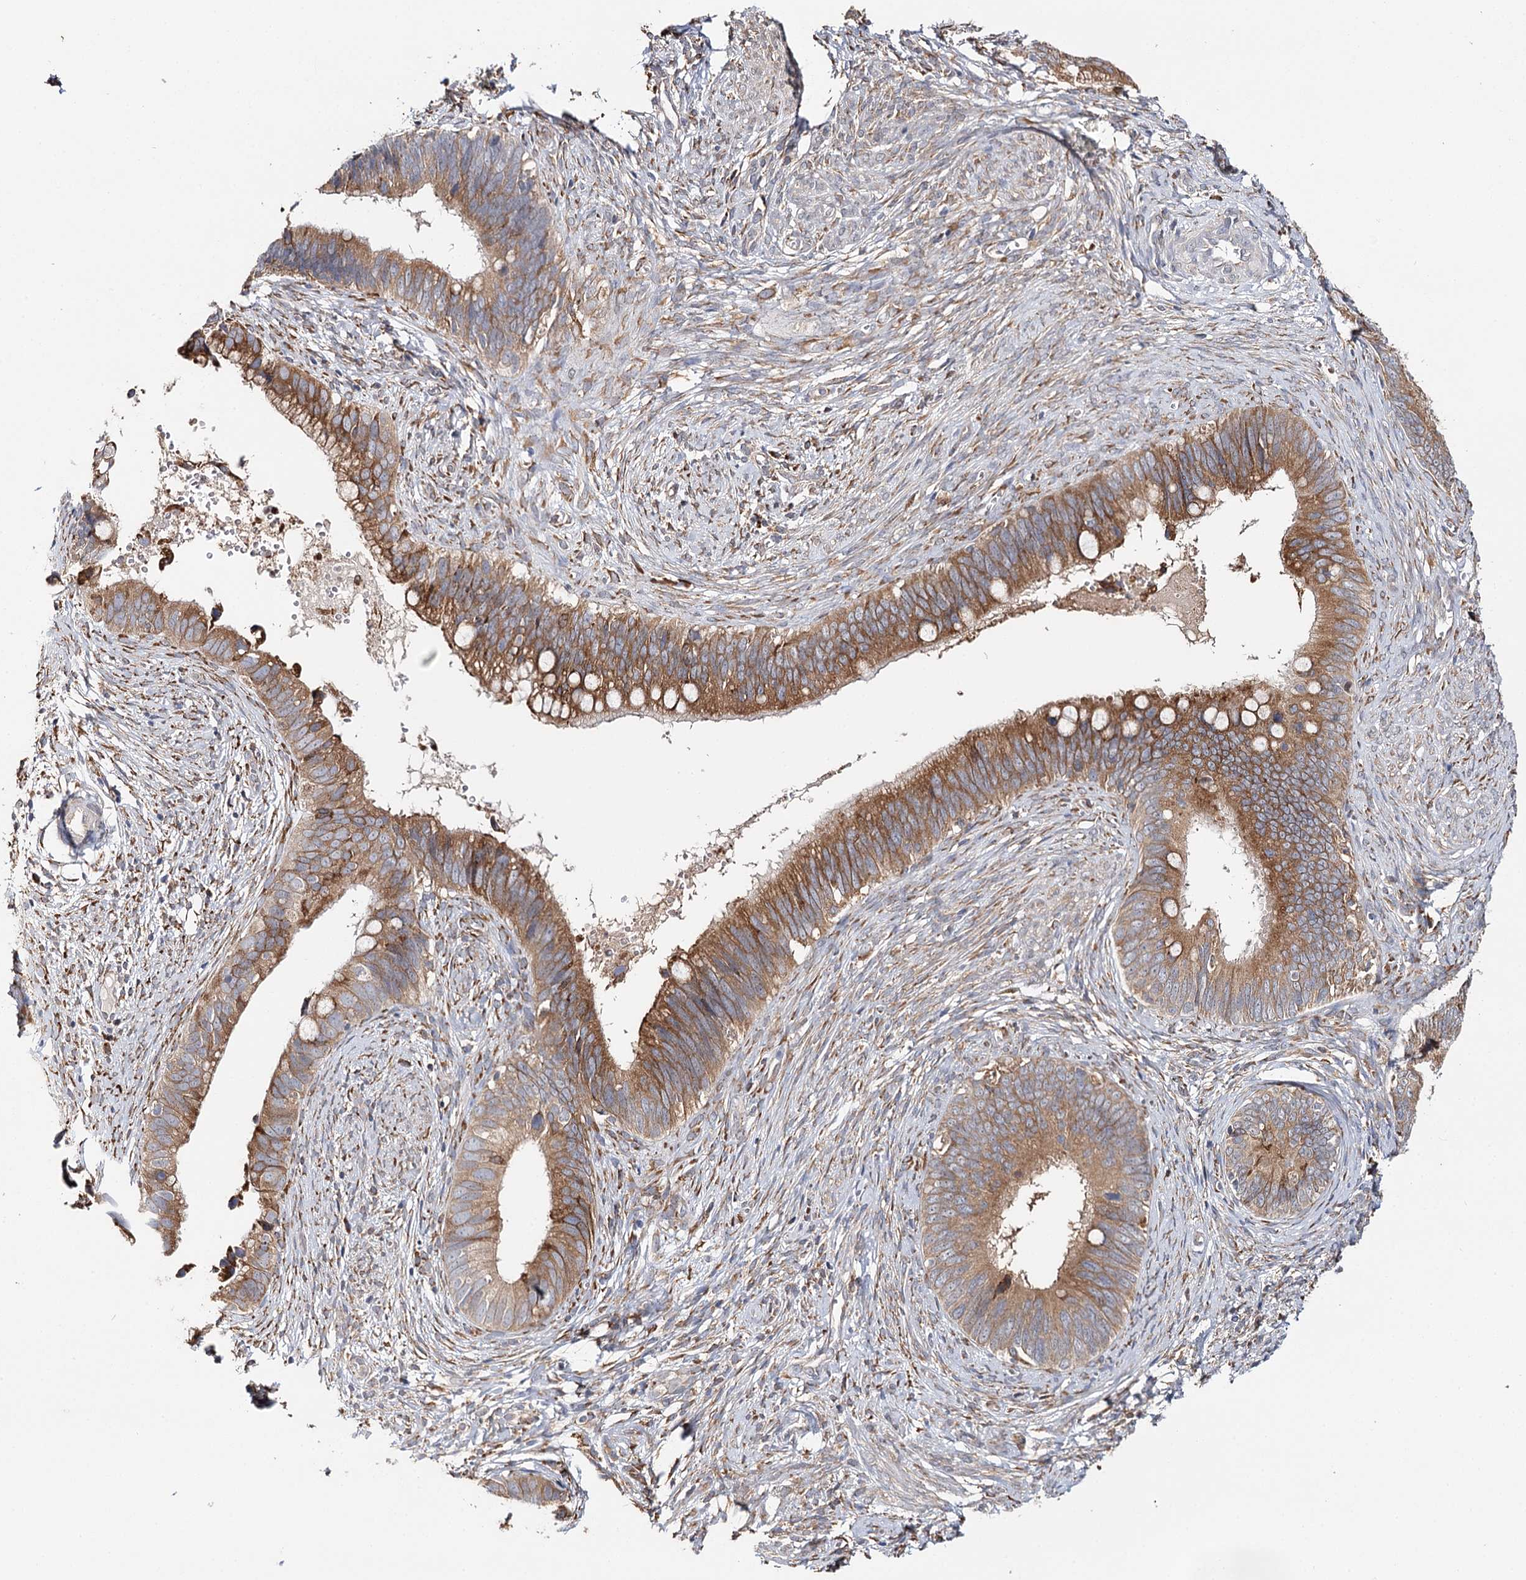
{"staining": {"intensity": "strong", "quantity": ">75%", "location": "cytoplasmic/membranous"}, "tissue": "cervical cancer", "cell_type": "Tumor cells", "image_type": "cancer", "snomed": [{"axis": "morphology", "description": "Adenocarcinoma, NOS"}, {"axis": "topography", "description": "Cervix"}], "caption": "A histopathology image of human cervical cancer stained for a protein displays strong cytoplasmic/membranous brown staining in tumor cells. (Stains: DAB in brown, nuclei in blue, Microscopy: brightfield microscopy at high magnification).", "gene": "VEGFA", "patient": {"sex": "female", "age": 42}}